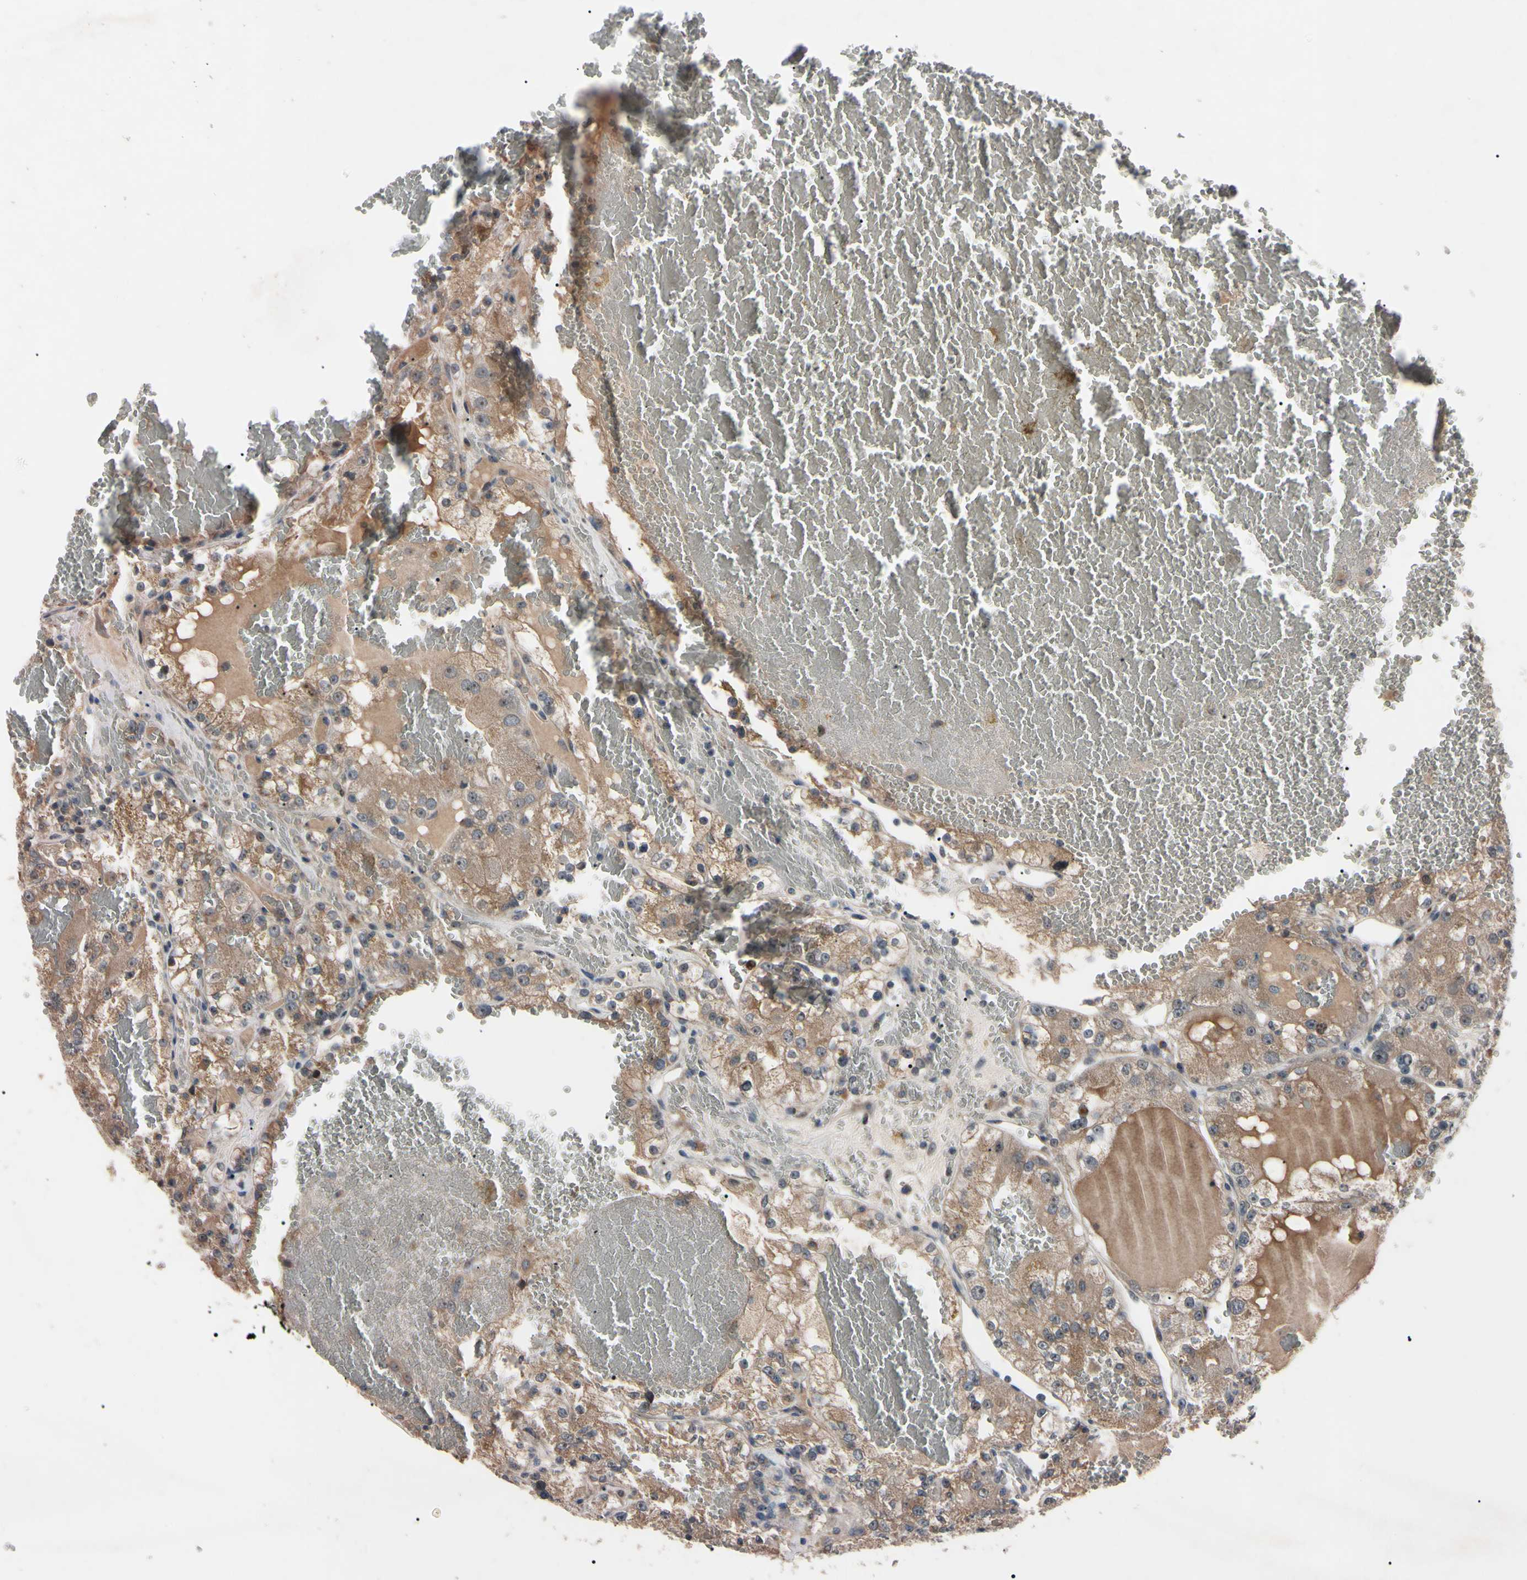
{"staining": {"intensity": "moderate", "quantity": ">75%", "location": "cytoplasmic/membranous"}, "tissue": "renal cancer", "cell_type": "Tumor cells", "image_type": "cancer", "snomed": [{"axis": "morphology", "description": "Normal tissue, NOS"}, {"axis": "morphology", "description": "Adenocarcinoma, NOS"}, {"axis": "topography", "description": "Kidney"}], "caption": "Renal cancer stained with immunohistochemistry (IHC) reveals moderate cytoplasmic/membranous positivity in about >75% of tumor cells. The staining was performed using DAB, with brown indicating positive protein expression. Nuclei are stained blue with hematoxylin.", "gene": "TRAF5", "patient": {"sex": "male", "age": 61}}